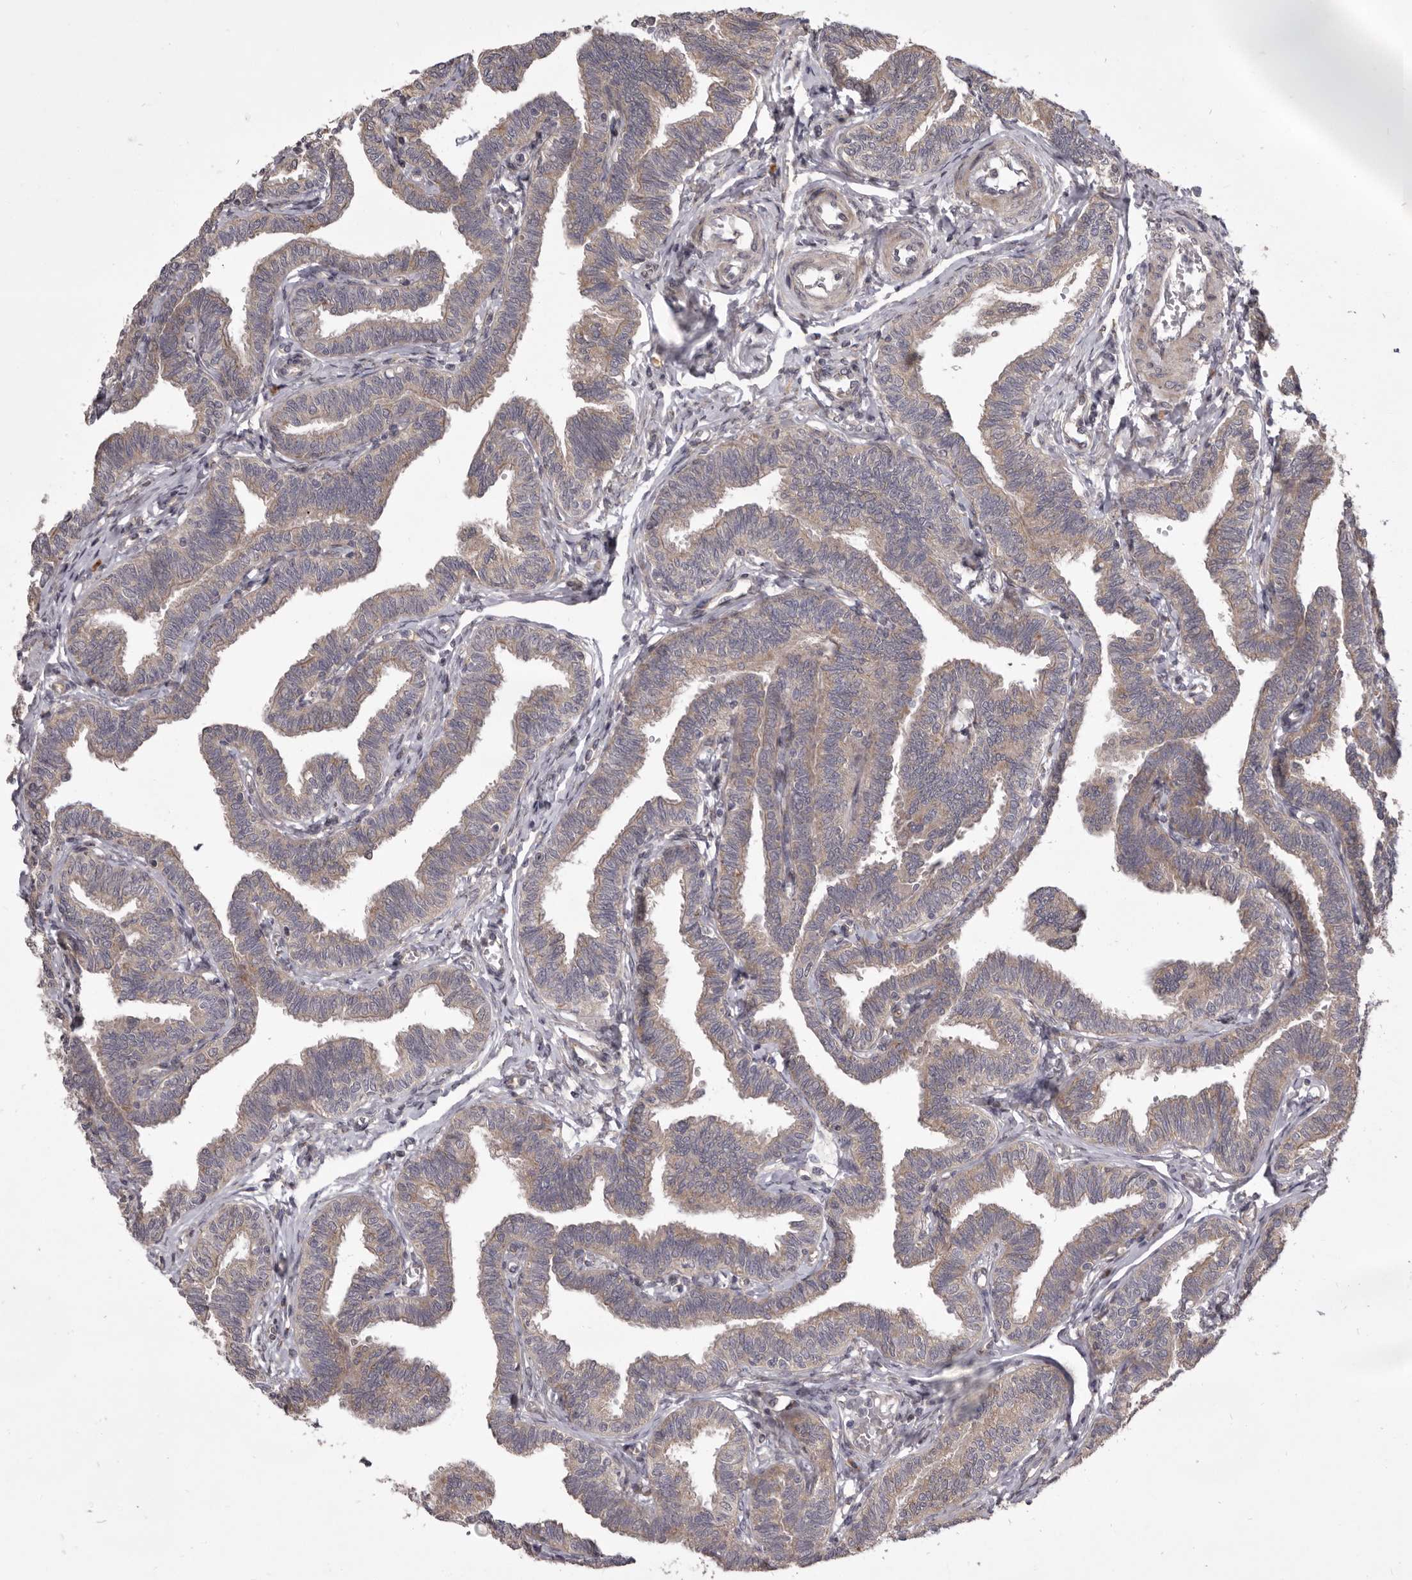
{"staining": {"intensity": "moderate", "quantity": "25%-75%", "location": "cytoplasmic/membranous"}, "tissue": "fallopian tube", "cell_type": "Glandular cells", "image_type": "normal", "snomed": [{"axis": "morphology", "description": "Normal tissue, NOS"}, {"axis": "topography", "description": "Fallopian tube"}, {"axis": "topography", "description": "Ovary"}], "caption": "Immunohistochemical staining of unremarkable human fallopian tube demonstrates medium levels of moderate cytoplasmic/membranous positivity in approximately 25%-75% of glandular cells.", "gene": "TBC1D8B", "patient": {"sex": "female", "age": 23}}